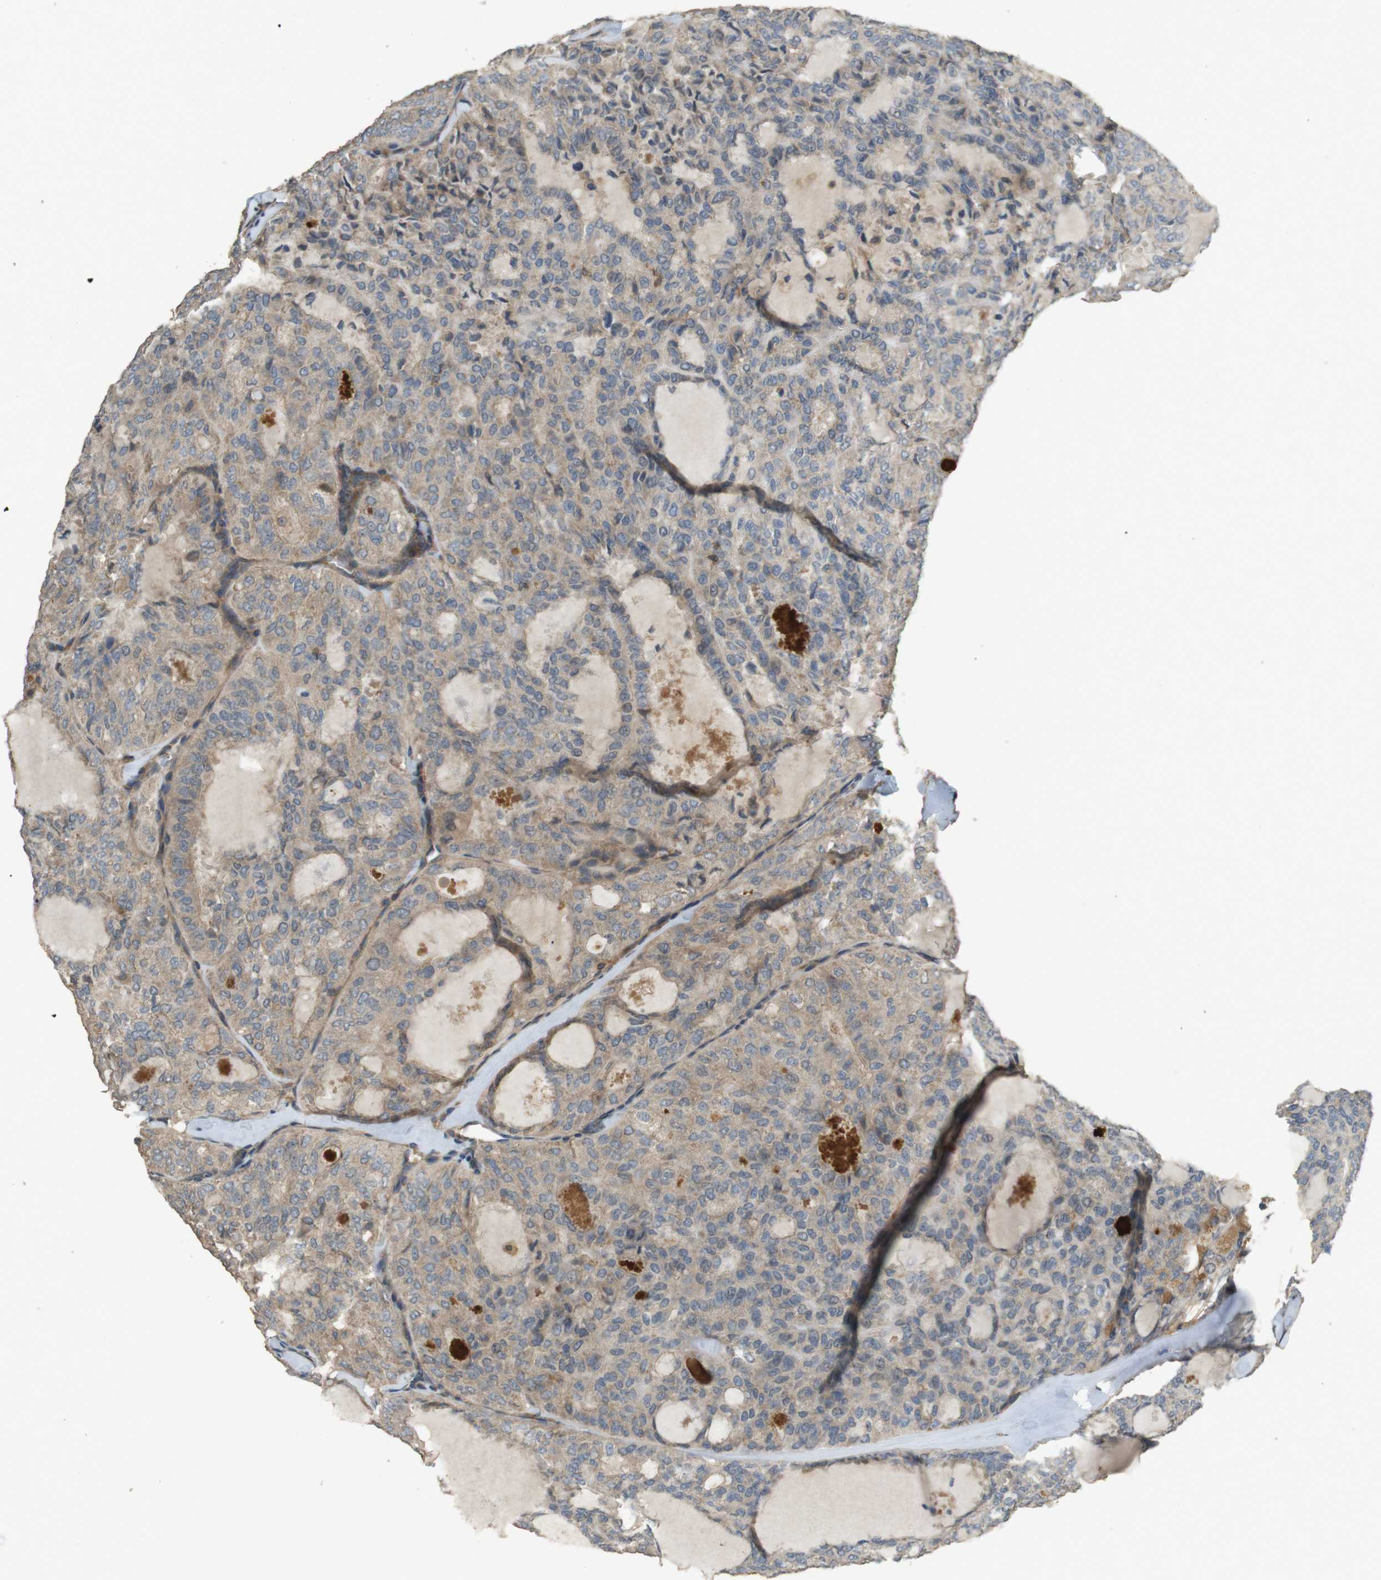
{"staining": {"intensity": "weak", "quantity": ">75%", "location": "cytoplasmic/membranous"}, "tissue": "thyroid cancer", "cell_type": "Tumor cells", "image_type": "cancer", "snomed": [{"axis": "morphology", "description": "Follicular adenoma carcinoma, NOS"}, {"axis": "topography", "description": "Thyroid gland"}], "caption": "IHC (DAB (3,3'-diaminobenzidine)) staining of human thyroid cancer (follicular adenoma carcinoma) shows weak cytoplasmic/membranous protein expression in about >75% of tumor cells.", "gene": "ARHGAP24", "patient": {"sex": "male", "age": 75}}